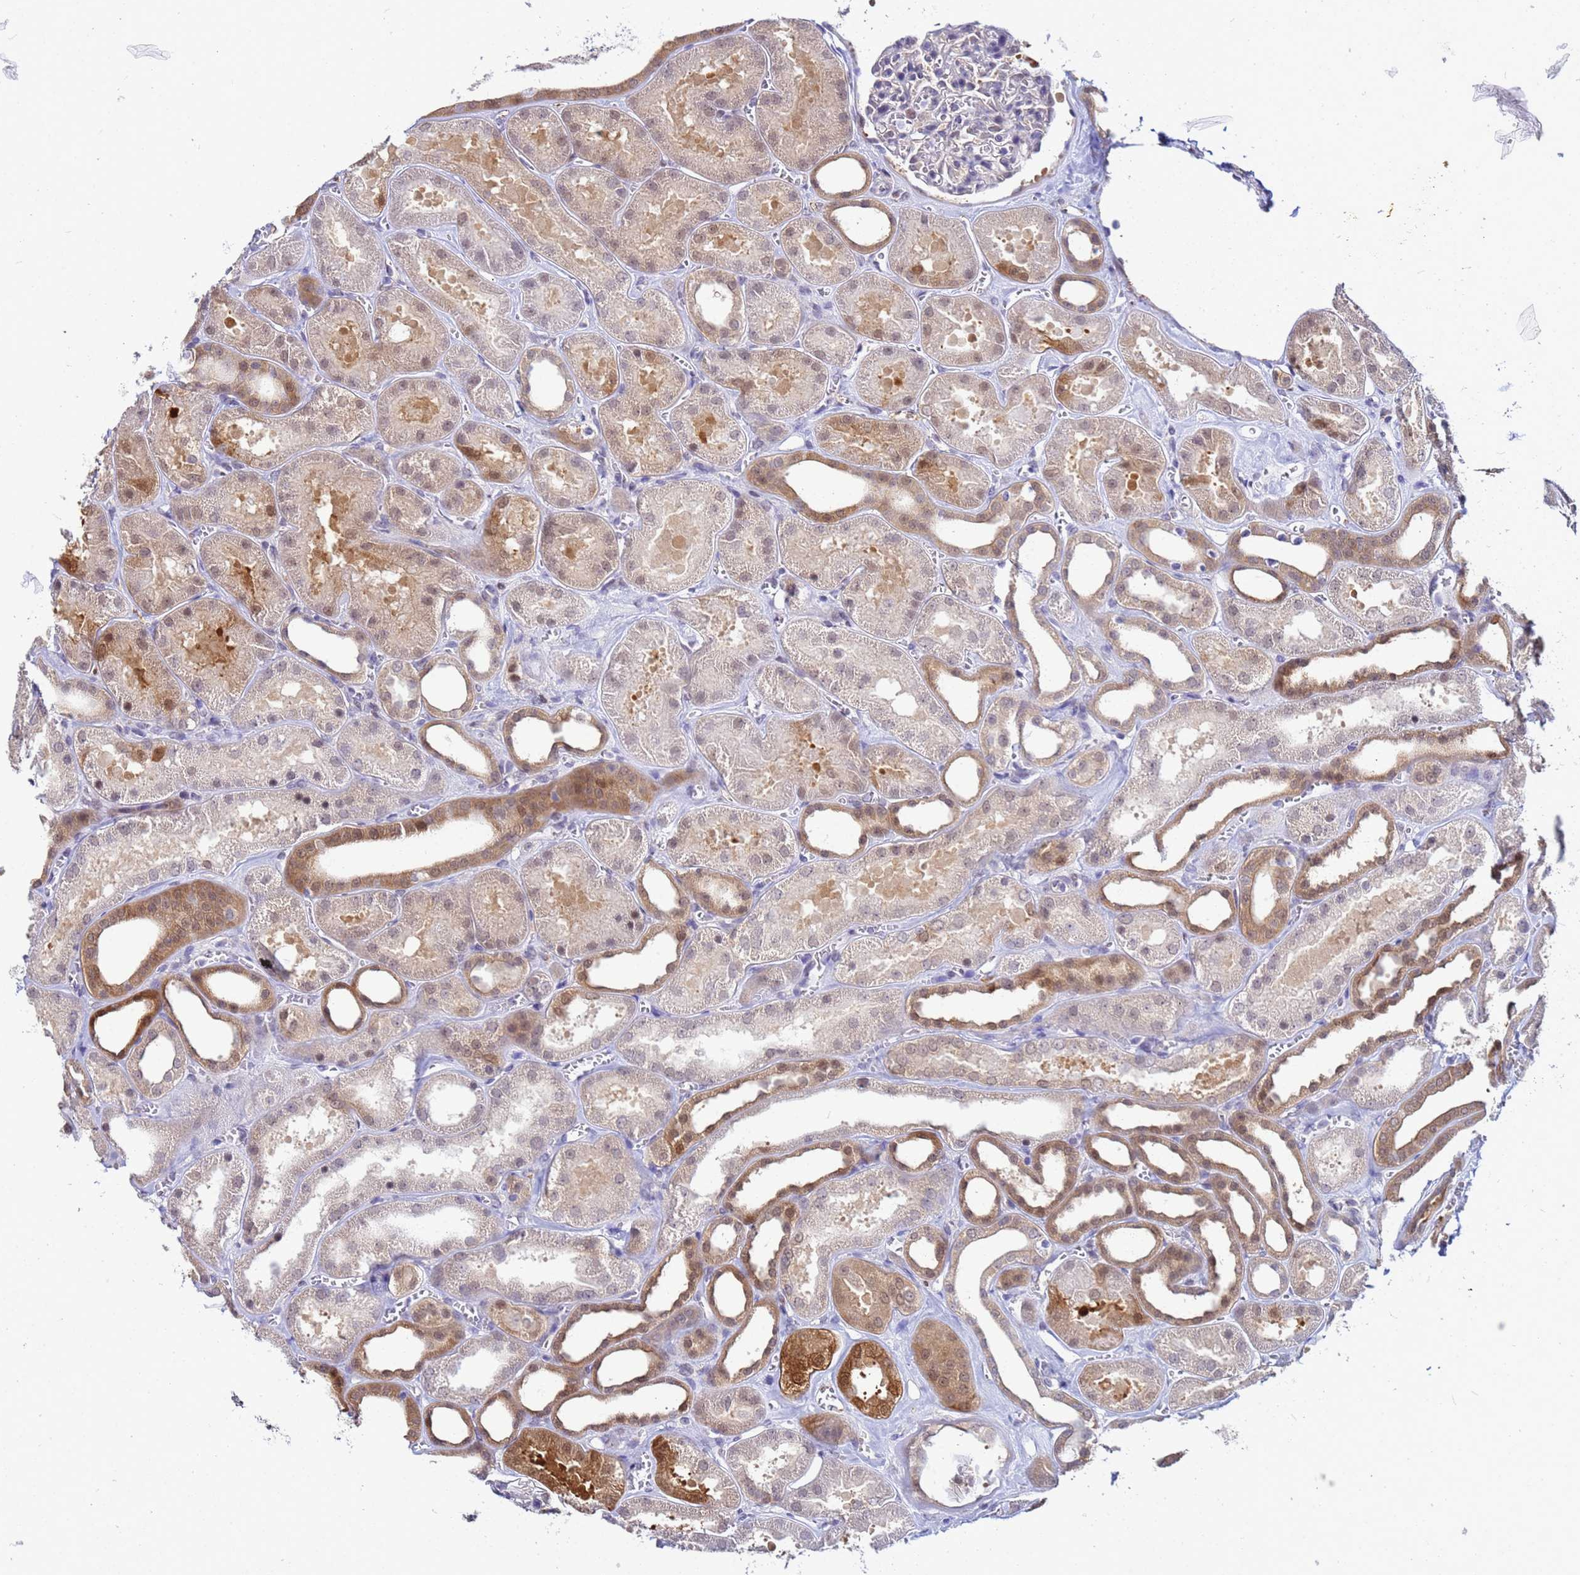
{"staining": {"intensity": "negative", "quantity": "none", "location": "none"}, "tissue": "kidney", "cell_type": "Cells in glomeruli", "image_type": "normal", "snomed": [{"axis": "morphology", "description": "Normal tissue, NOS"}, {"axis": "morphology", "description": "Adenocarcinoma, NOS"}, {"axis": "topography", "description": "Kidney"}], "caption": "Cells in glomeruli show no significant protein staining in benign kidney.", "gene": "SLC25A37", "patient": {"sex": "female", "age": 68}}